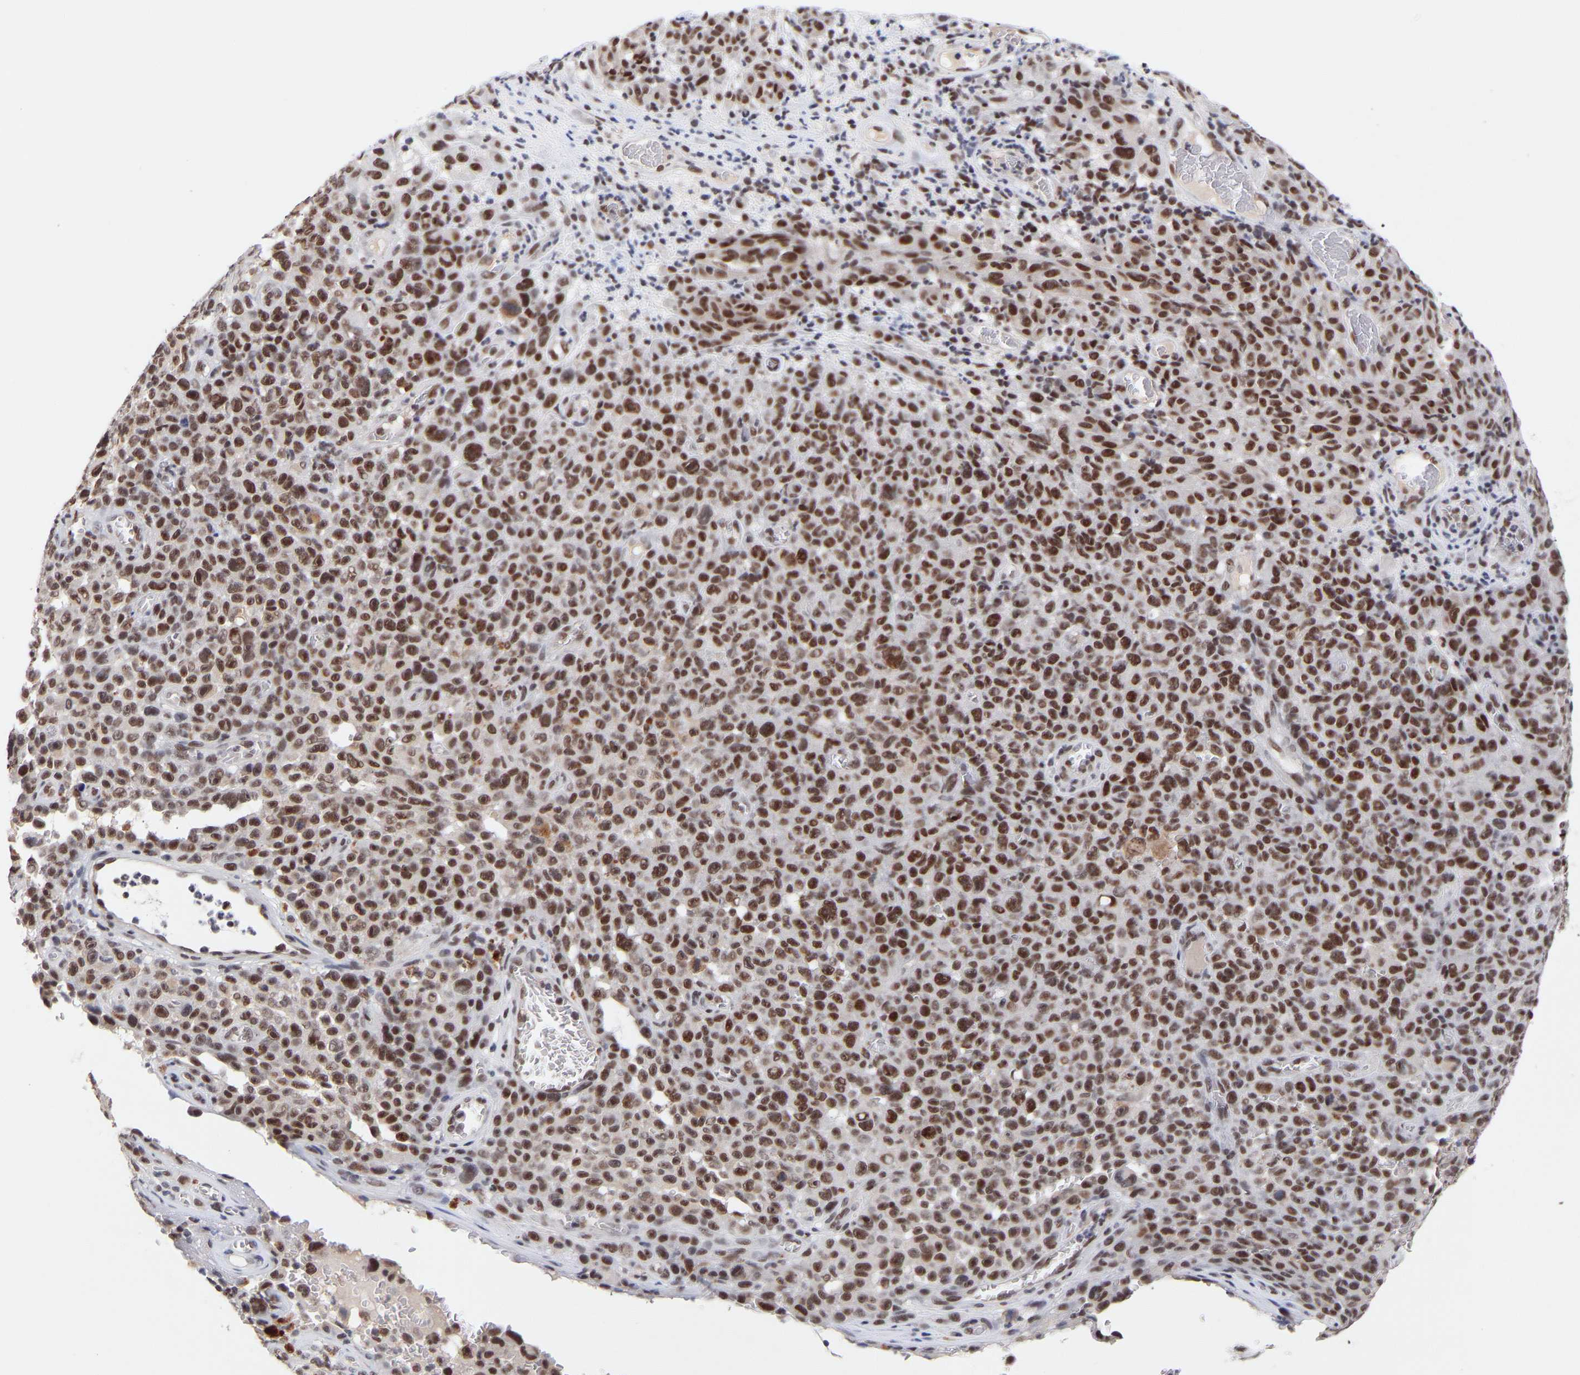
{"staining": {"intensity": "strong", "quantity": ">75%", "location": "nuclear"}, "tissue": "melanoma", "cell_type": "Tumor cells", "image_type": "cancer", "snomed": [{"axis": "morphology", "description": "Malignant melanoma, NOS"}, {"axis": "topography", "description": "Skin"}], "caption": "Immunohistochemical staining of human melanoma demonstrates strong nuclear protein positivity in about >75% of tumor cells.", "gene": "RBM15", "patient": {"sex": "female", "age": 82}}